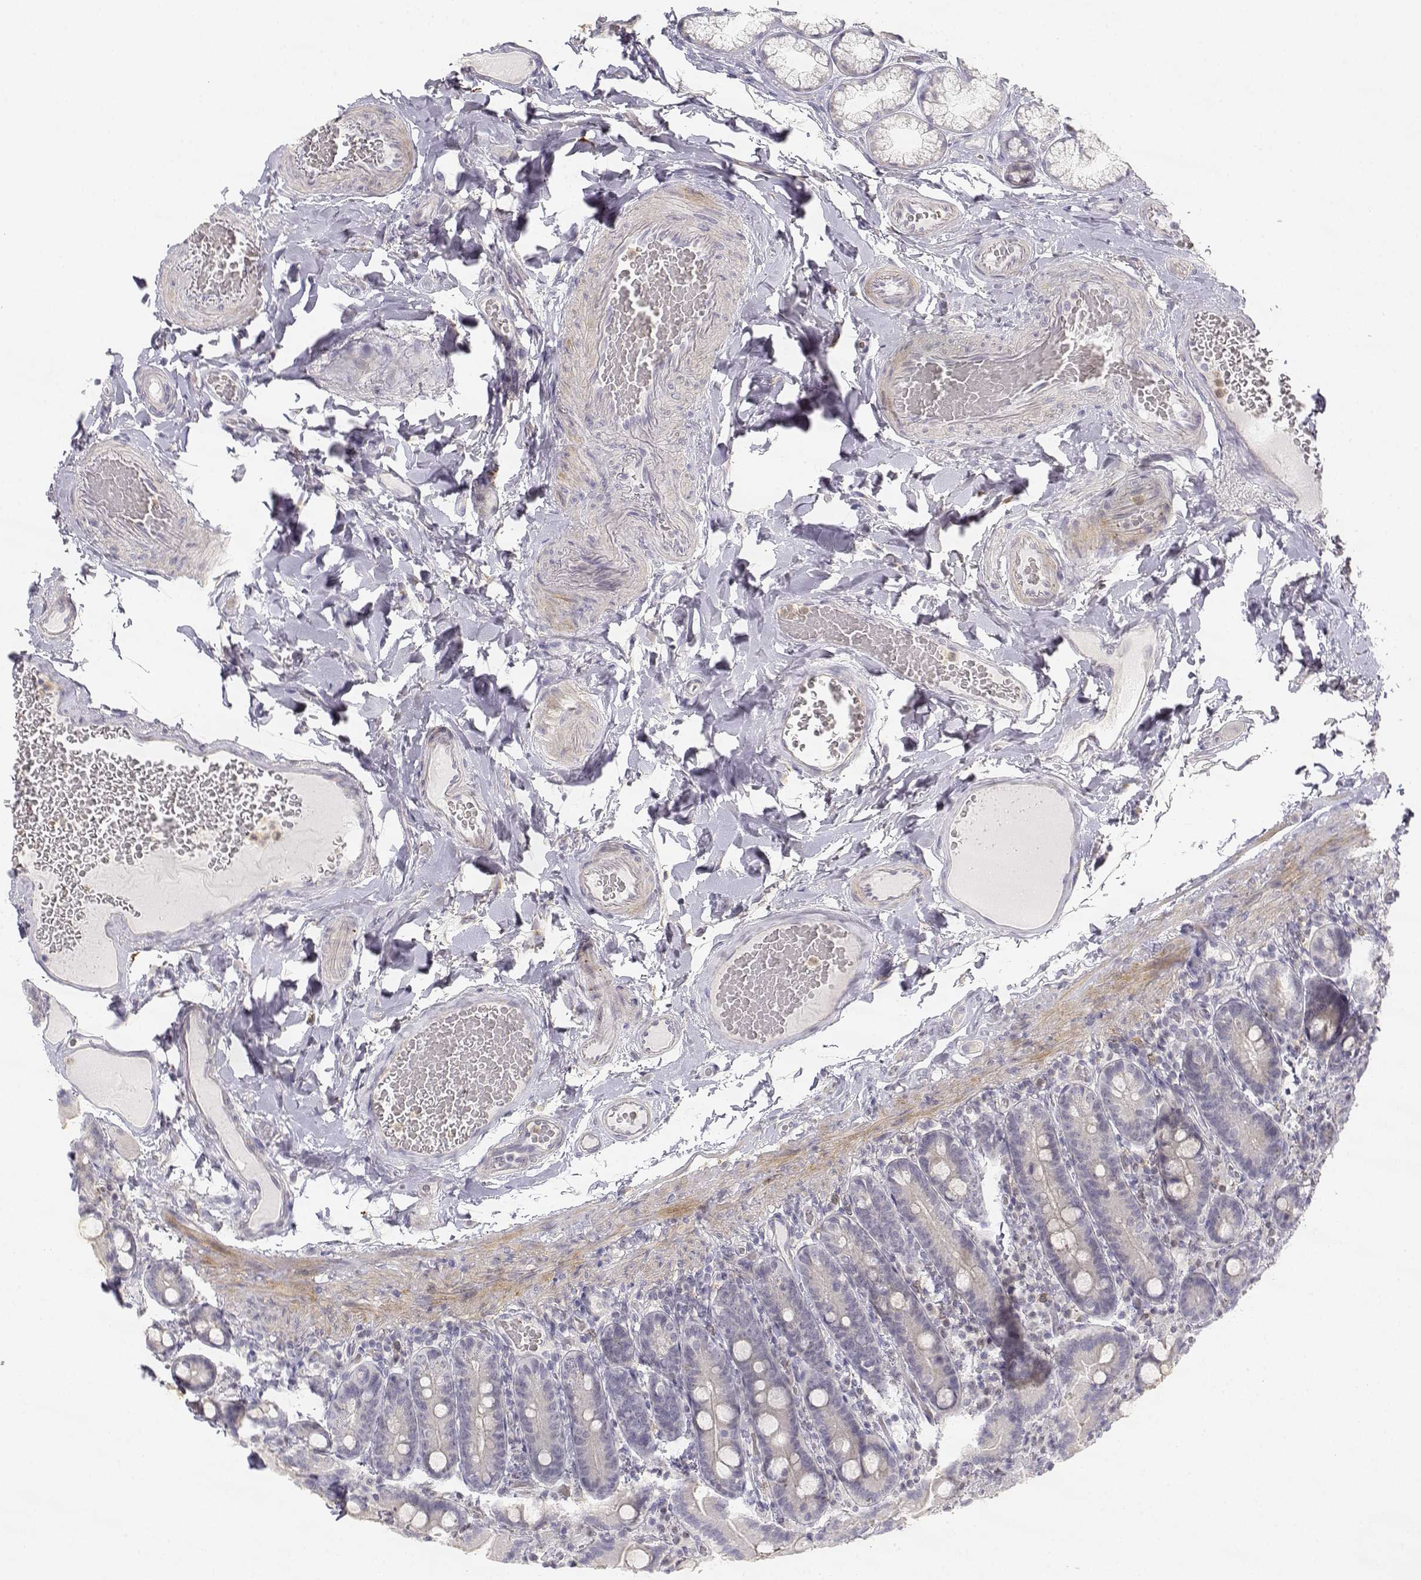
{"staining": {"intensity": "negative", "quantity": "none", "location": "none"}, "tissue": "duodenum", "cell_type": "Glandular cells", "image_type": "normal", "snomed": [{"axis": "morphology", "description": "Normal tissue, NOS"}, {"axis": "topography", "description": "Duodenum"}], "caption": "Glandular cells are negative for brown protein staining in normal duodenum. The staining was performed using DAB to visualize the protein expression in brown, while the nuclei were stained in blue with hematoxylin (Magnification: 20x).", "gene": "GLIPR1L2", "patient": {"sex": "female", "age": 62}}